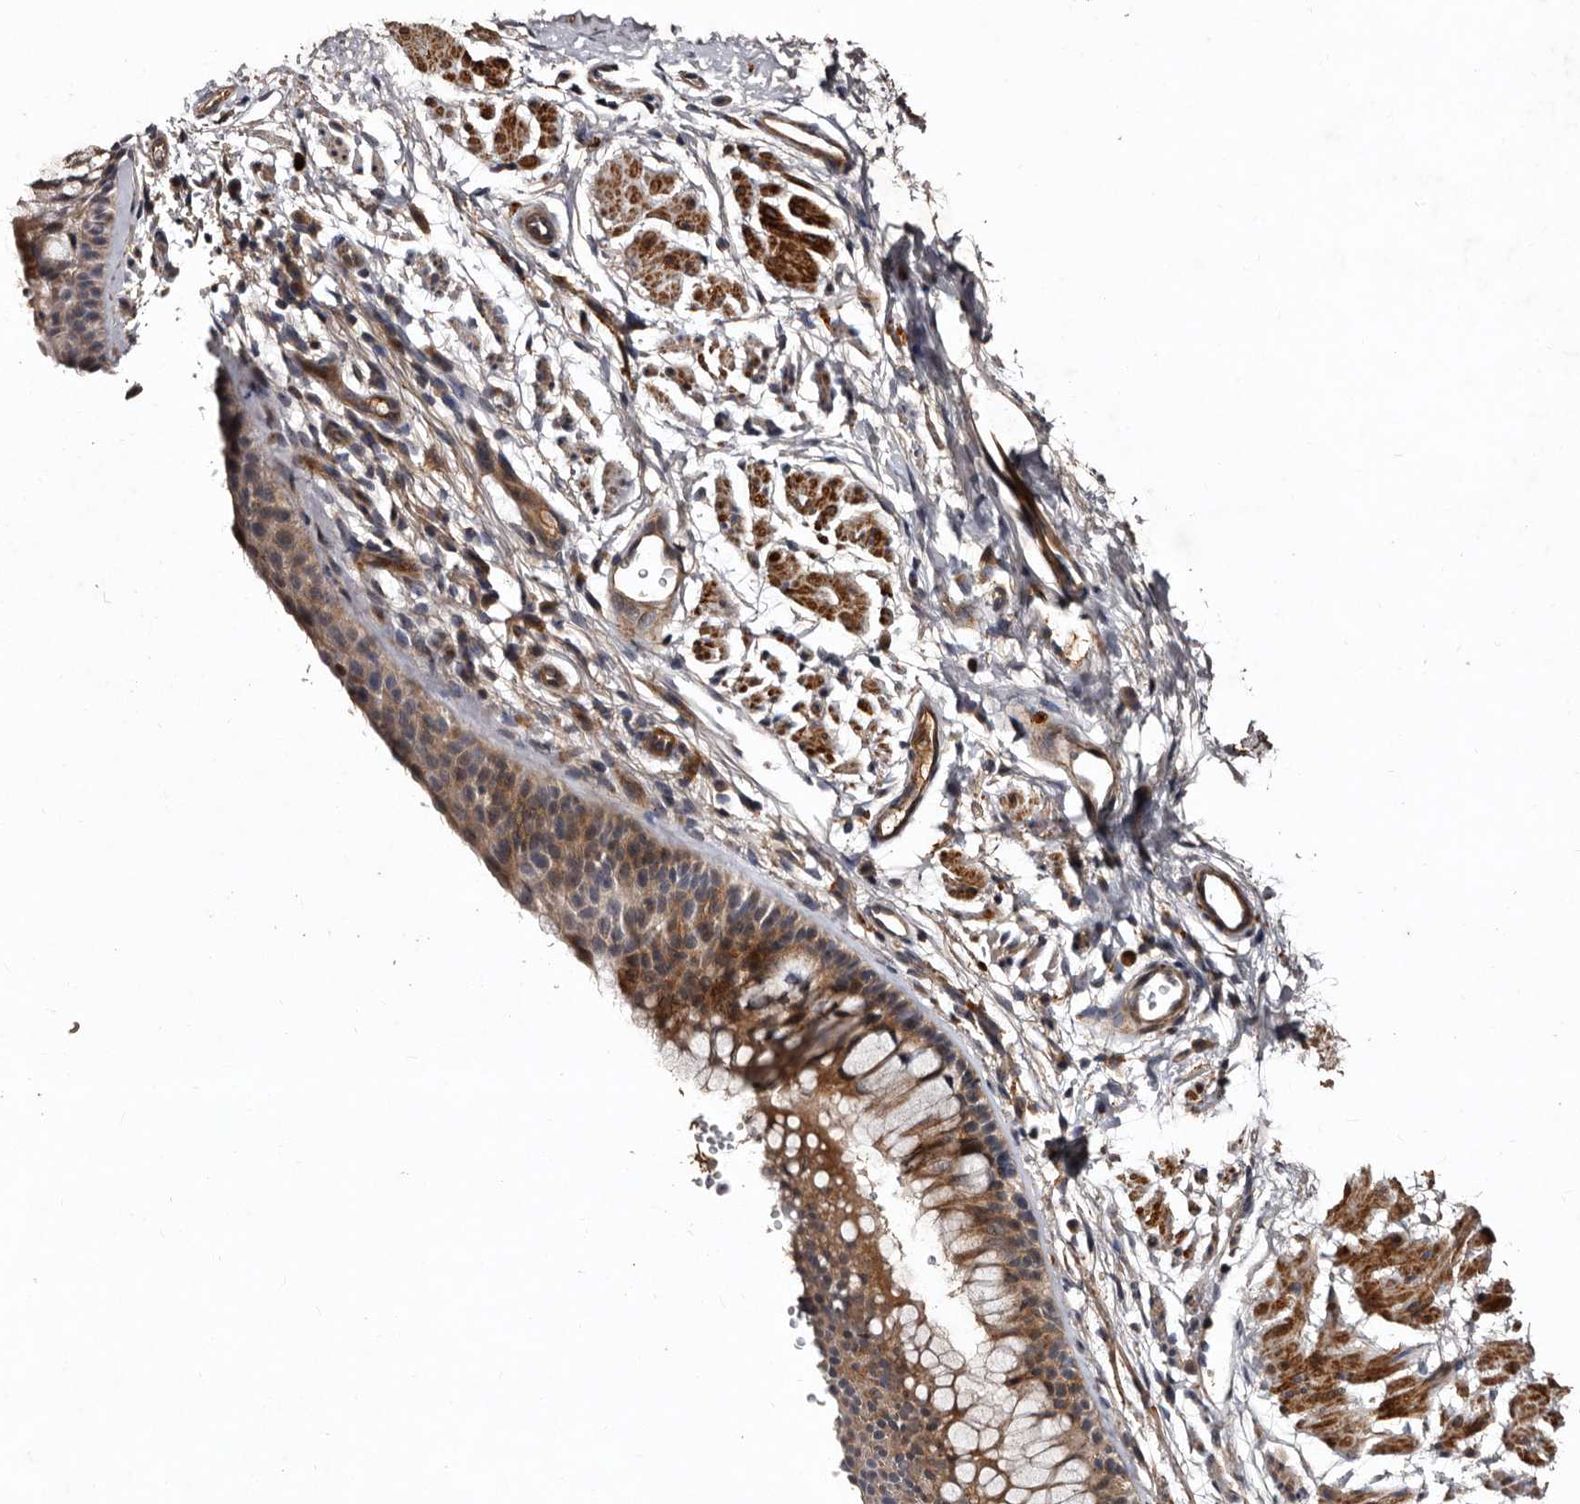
{"staining": {"intensity": "moderate", "quantity": ">75%", "location": "cytoplasmic/membranous"}, "tissue": "bronchus", "cell_type": "Respiratory epithelial cells", "image_type": "normal", "snomed": [{"axis": "morphology", "description": "Normal tissue, NOS"}, {"axis": "topography", "description": "Cartilage tissue"}, {"axis": "topography", "description": "Bronchus"}], "caption": "Normal bronchus shows moderate cytoplasmic/membranous staining in about >75% of respiratory epithelial cells, visualized by immunohistochemistry. (DAB (3,3'-diaminobenzidine) = brown stain, brightfield microscopy at high magnification).", "gene": "PRKD3", "patient": {"sex": "female", "age": 53}}